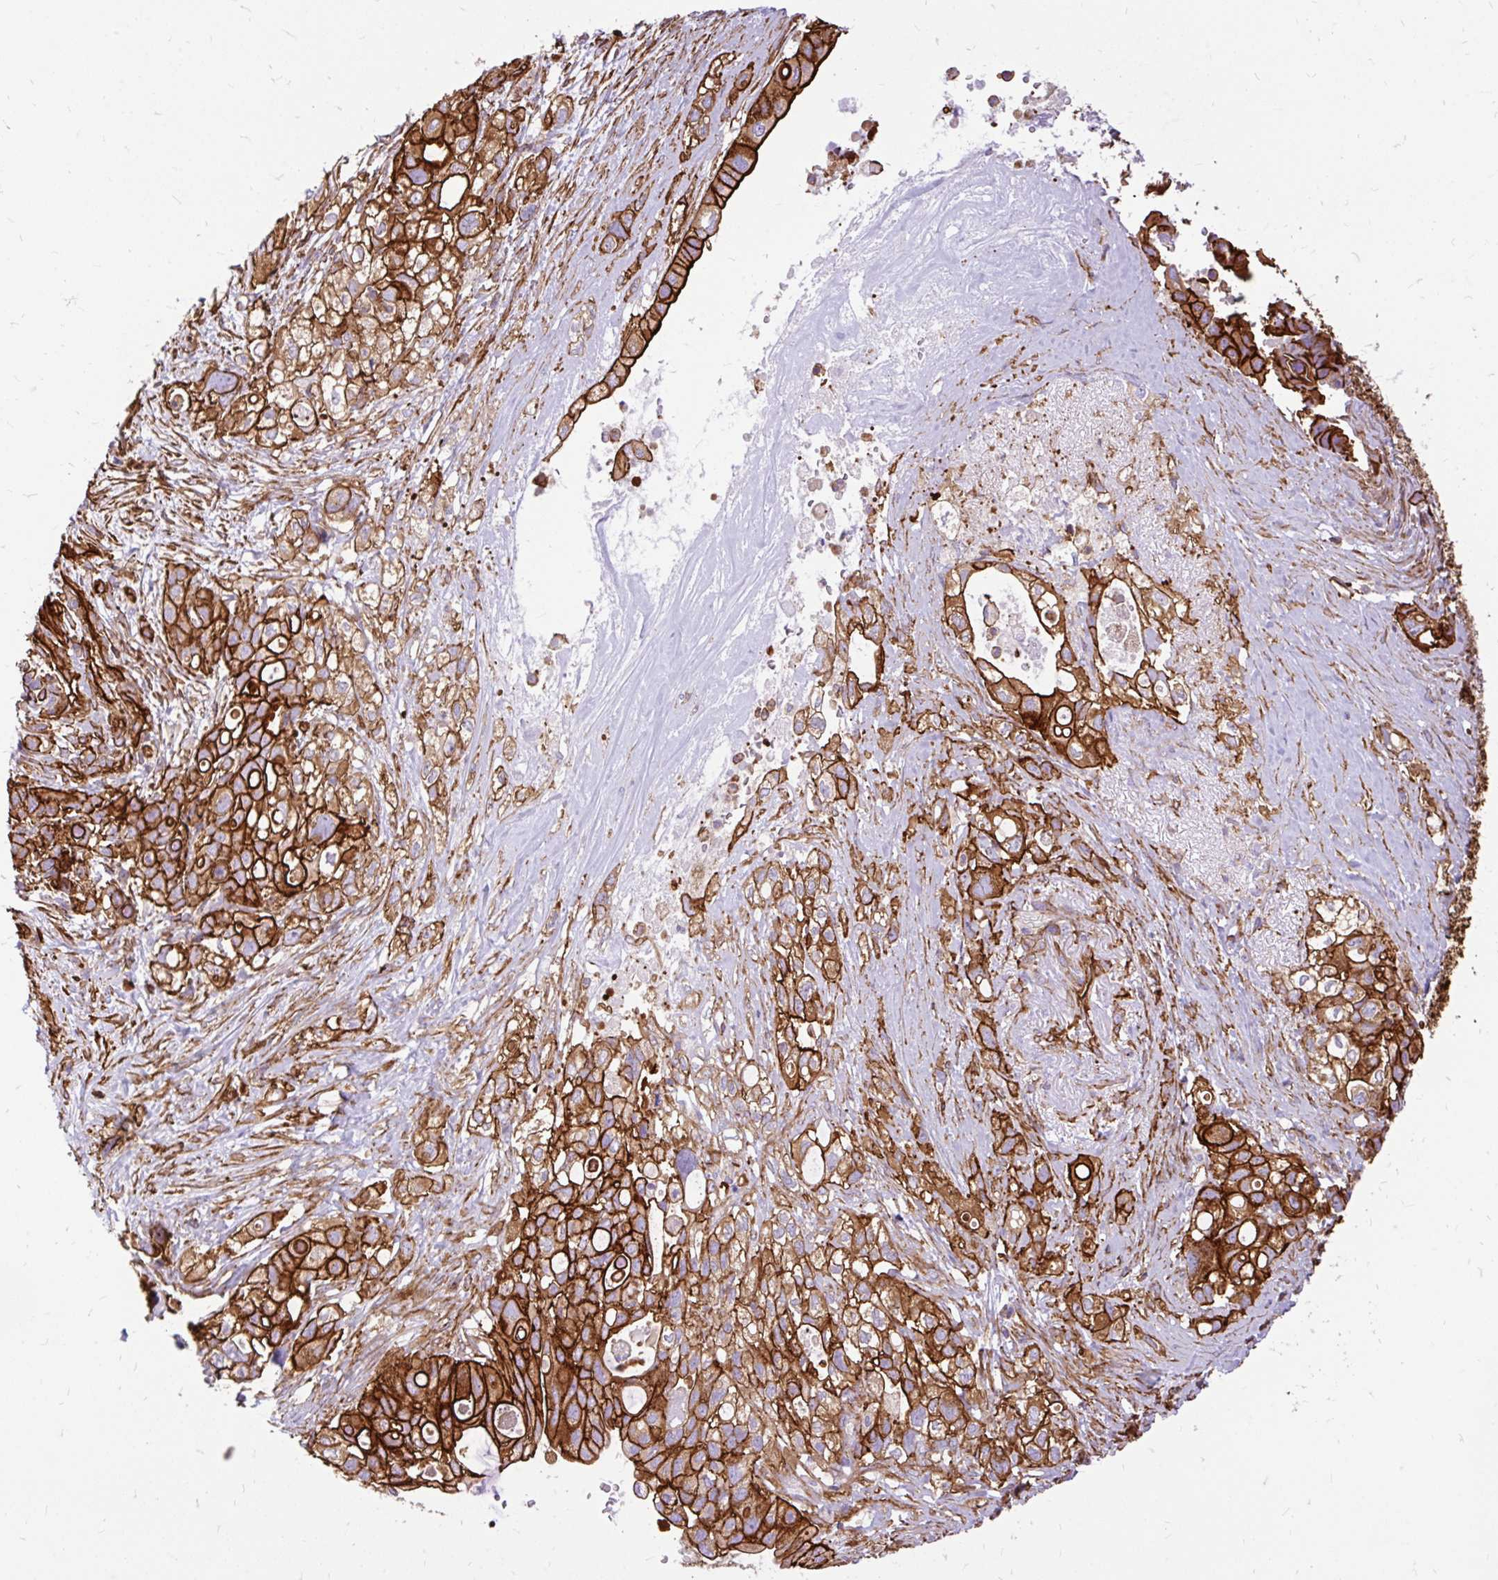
{"staining": {"intensity": "strong", "quantity": ">75%", "location": "cytoplasmic/membranous"}, "tissue": "pancreatic cancer", "cell_type": "Tumor cells", "image_type": "cancer", "snomed": [{"axis": "morphology", "description": "Adenocarcinoma, NOS"}, {"axis": "topography", "description": "Pancreas"}], "caption": "Pancreatic adenocarcinoma stained with a protein marker demonstrates strong staining in tumor cells.", "gene": "MAP1LC3B", "patient": {"sex": "female", "age": 72}}